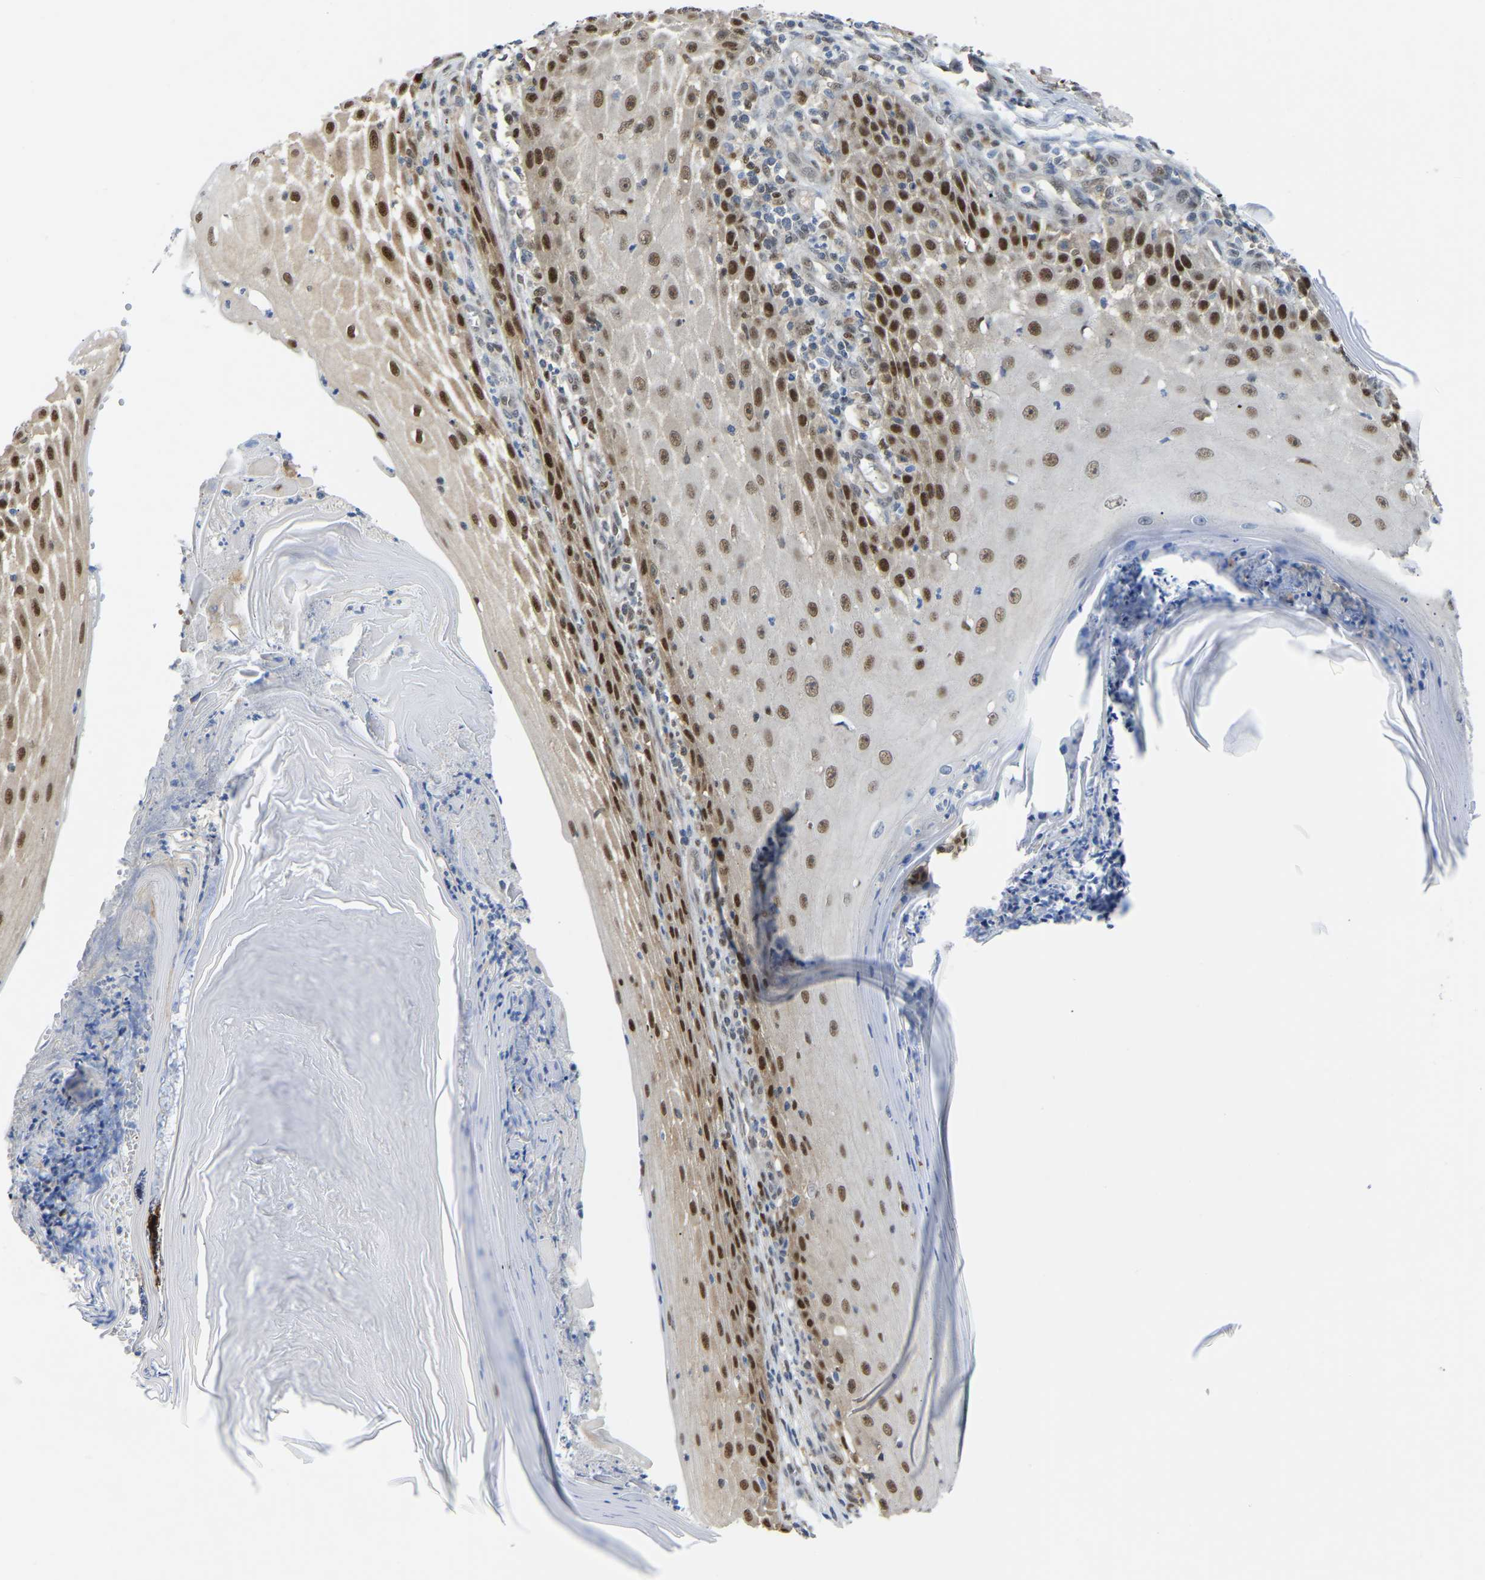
{"staining": {"intensity": "strong", "quantity": ">75%", "location": "nuclear"}, "tissue": "skin cancer", "cell_type": "Tumor cells", "image_type": "cancer", "snomed": [{"axis": "morphology", "description": "Squamous cell carcinoma, NOS"}, {"axis": "topography", "description": "Skin"}], "caption": "Skin cancer (squamous cell carcinoma) stained with immunohistochemistry (IHC) displays strong nuclear staining in approximately >75% of tumor cells. Using DAB (brown) and hematoxylin (blue) stains, captured at high magnification using brightfield microscopy.", "gene": "KLRG2", "patient": {"sex": "female", "age": 73}}